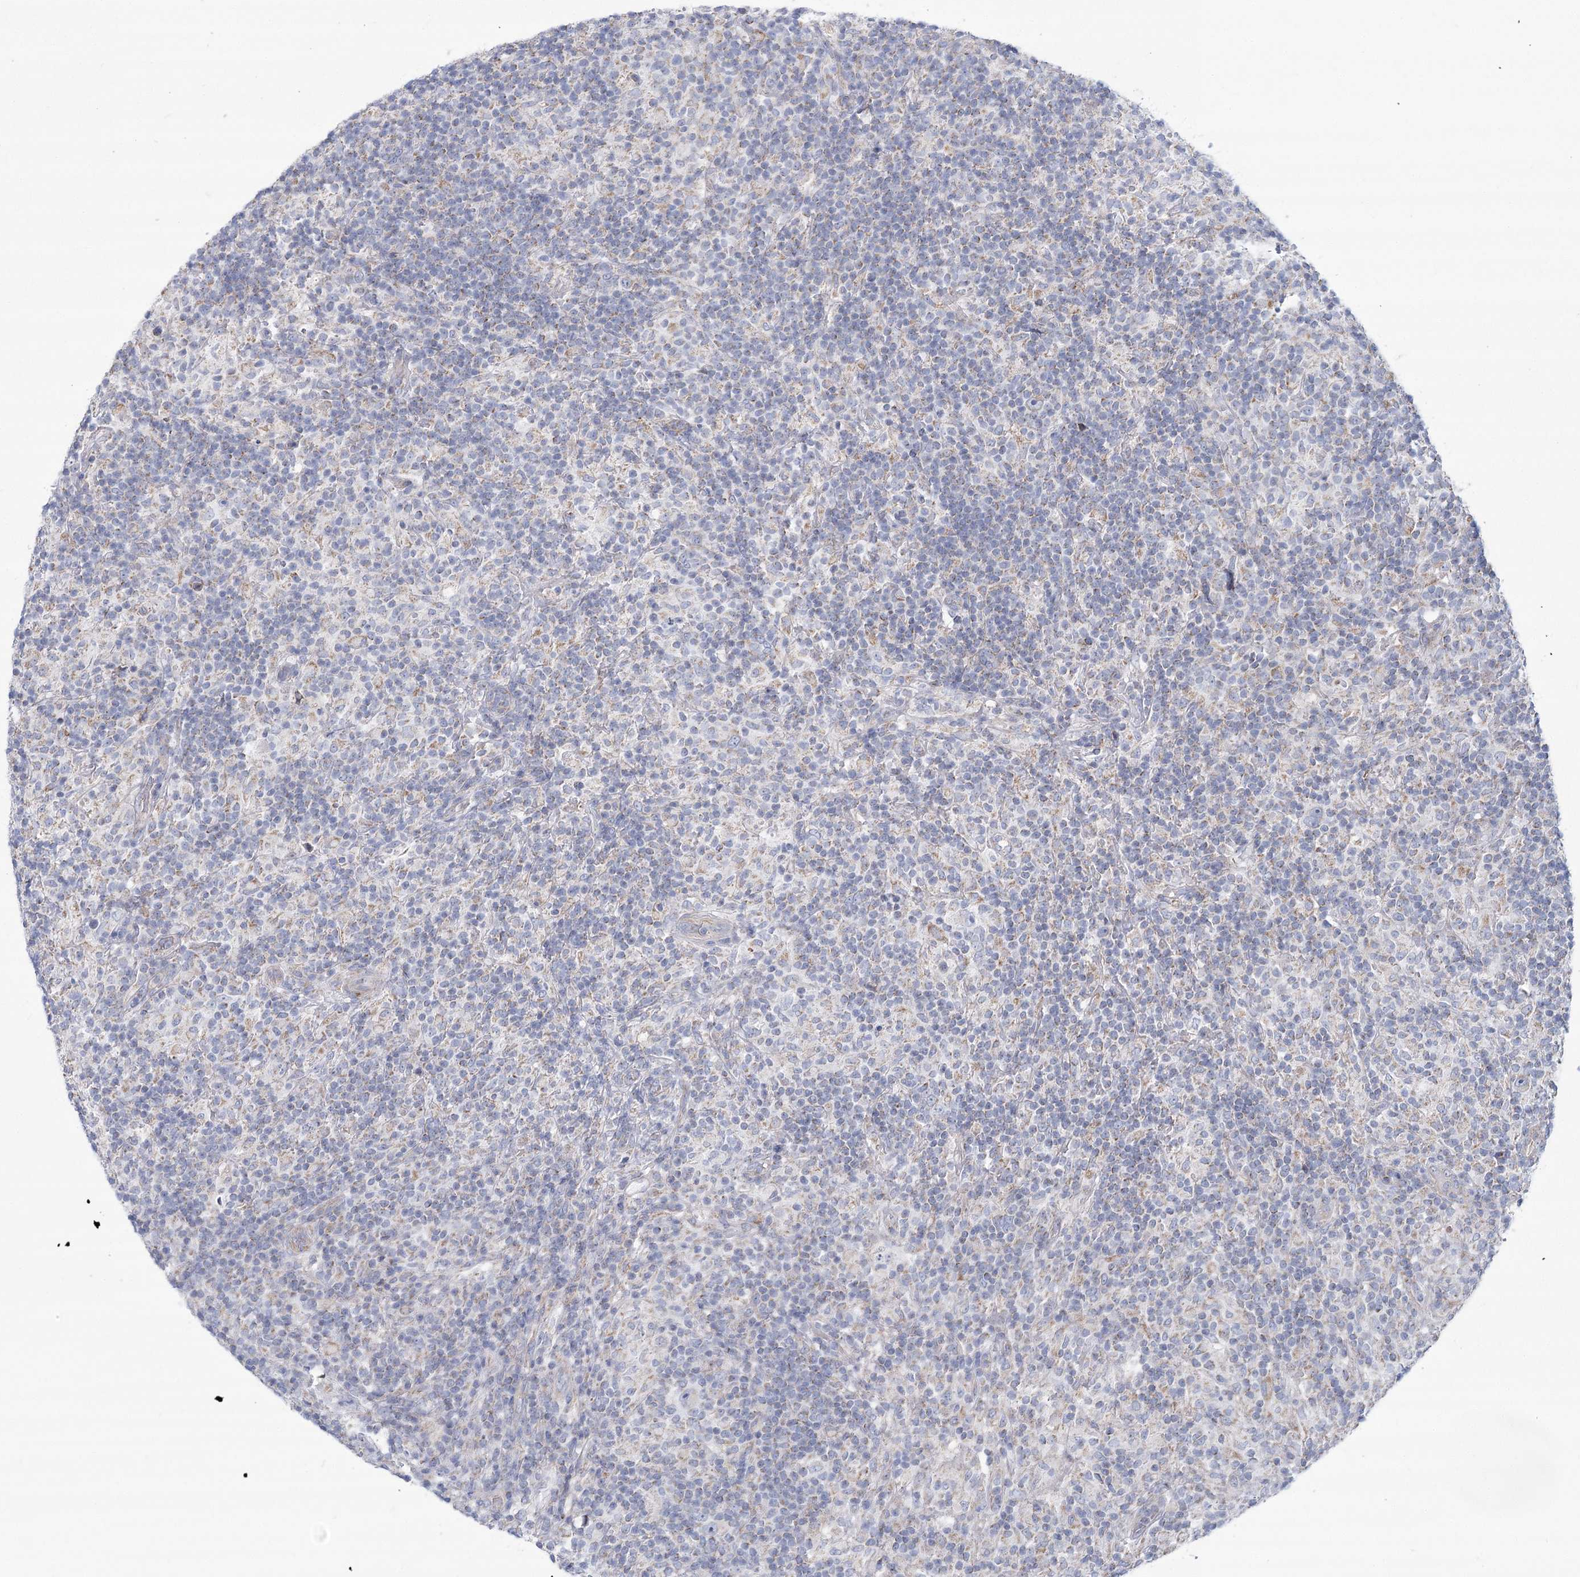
{"staining": {"intensity": "negative", "quantity": "none", "location": "none"}, "tissue": "lymphoma", "cell_type": "Tumor cells", "image_type": "cancer", "snomed": [{"axis": "morphology", "description": "Hodgkin's disease, NOS"}, {"axis": "topography", "description": "Lymph node"}], "caption": "Tumor cells show no significant protein positivity in lymphoma.", "gene": "SNX7", "patient": {"sex": "male", "age": 70}}